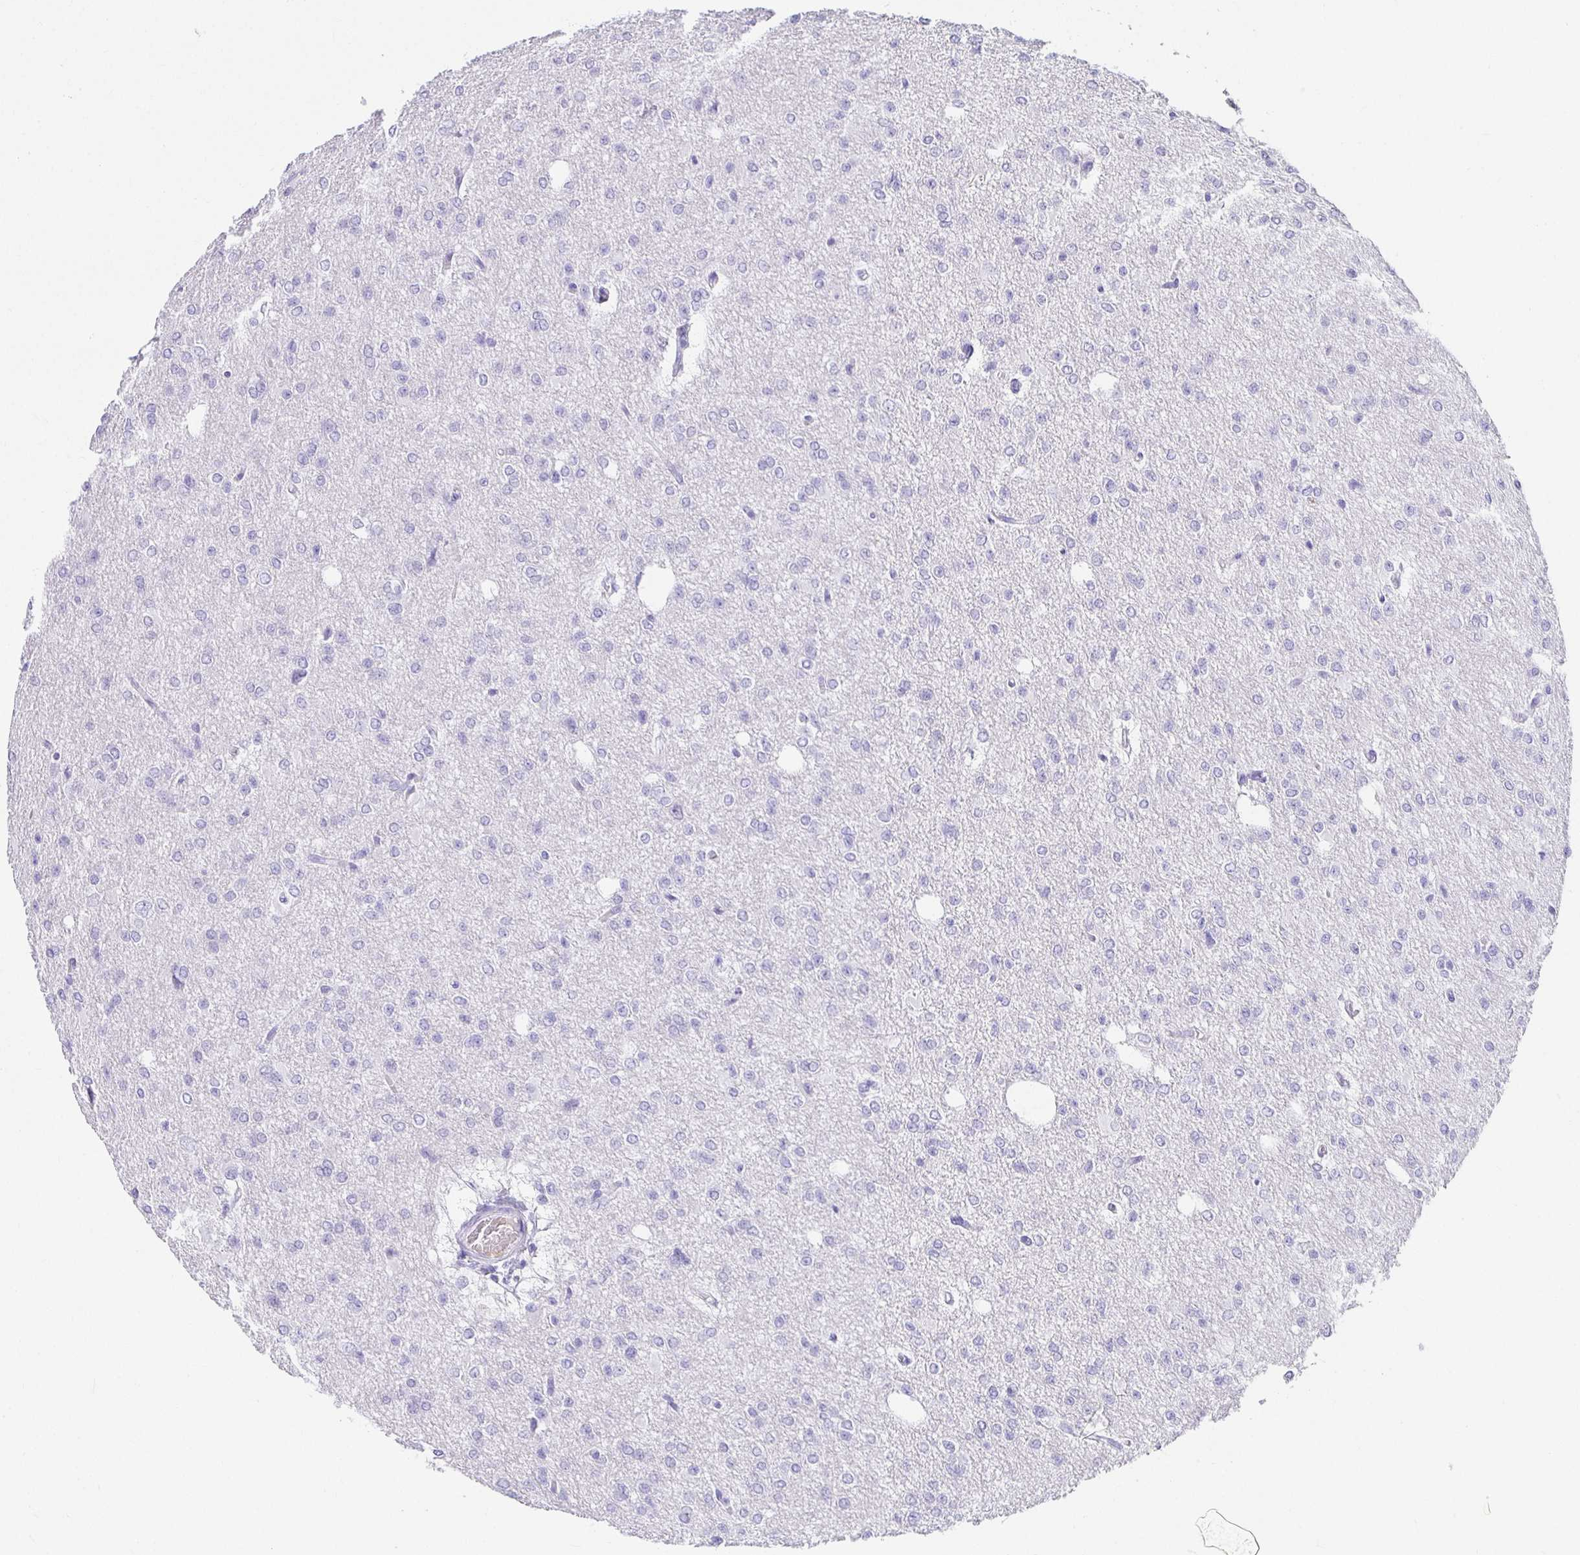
{"staining": {"intensity": "negative", "quantity": "none", "location": "none"}, "tissue": "glioma", "cell_type": "Tumor cells", "image_type": "cancer", "snomed": [{"axis": "morphology", "description": "Glioma, malignant, Low grade"}, {"axis": "topography", "description": "Brain"}], "caption": "High power microscopy histopathology image of an IHC micrograph of glioma, revealing no significant positivity in tumor cells.", "gene": "CHAT", "patient": {"sex": "male", "age": 26}}